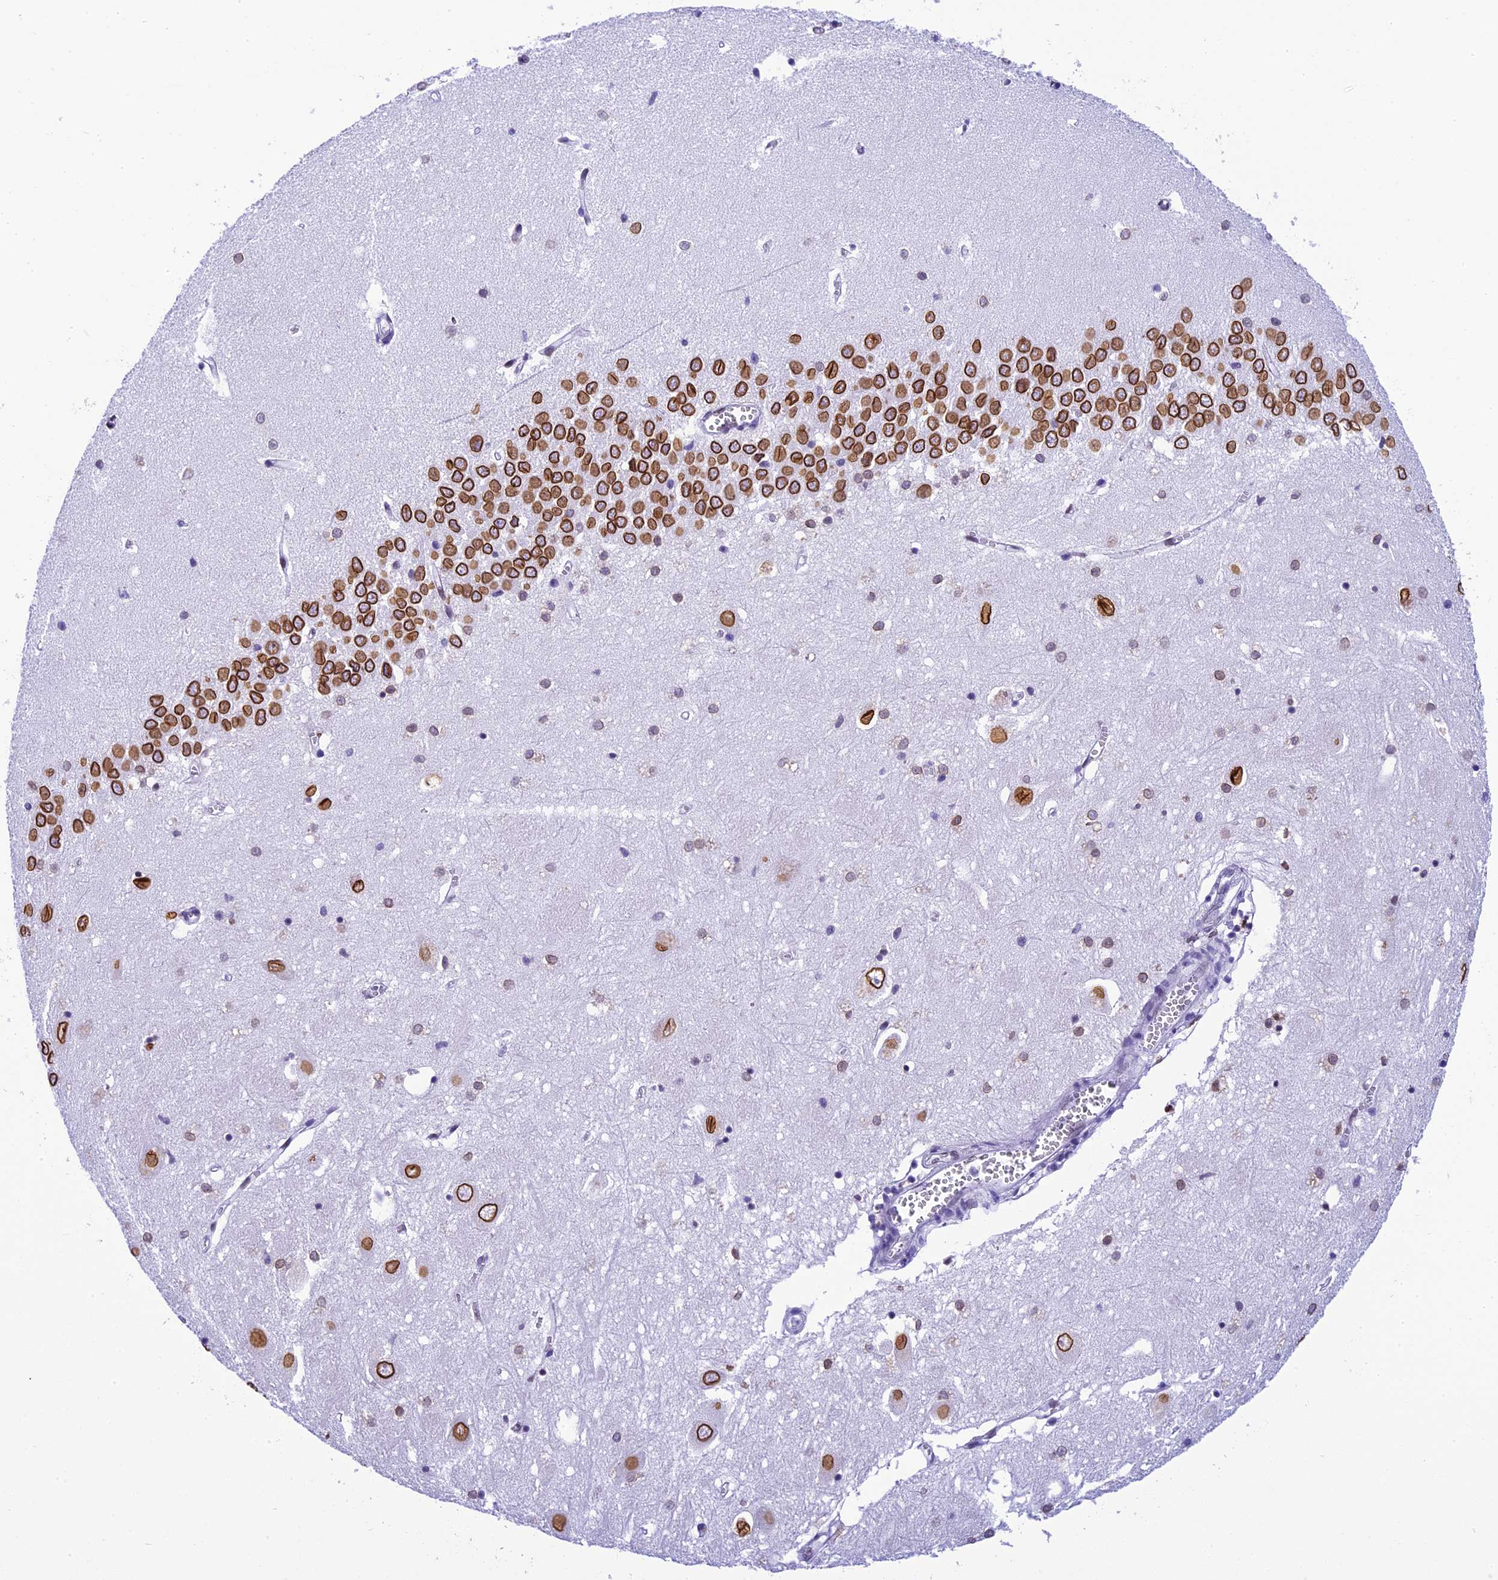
{"staining": {"intensity": "moderate", "quantity": "<25%", "location": "cytoplasmic/membranous,nuclear"}, "tissue": "hippocampus", "cell_type": "Glial cells", "image_type": "normal", "snomed": [{"axis": "morphology", "description": "Normal tissue, NOS"}, {"axis": "topography", "description": "Hippocampus"}], "caption": "Moderate cytoplasmic/membranous,nuclear positivity is identified in approximately <25% of glial cells in benign hippocampus.", "gene": "METTL25", "patient": {"sex": "female", "age": 64}}